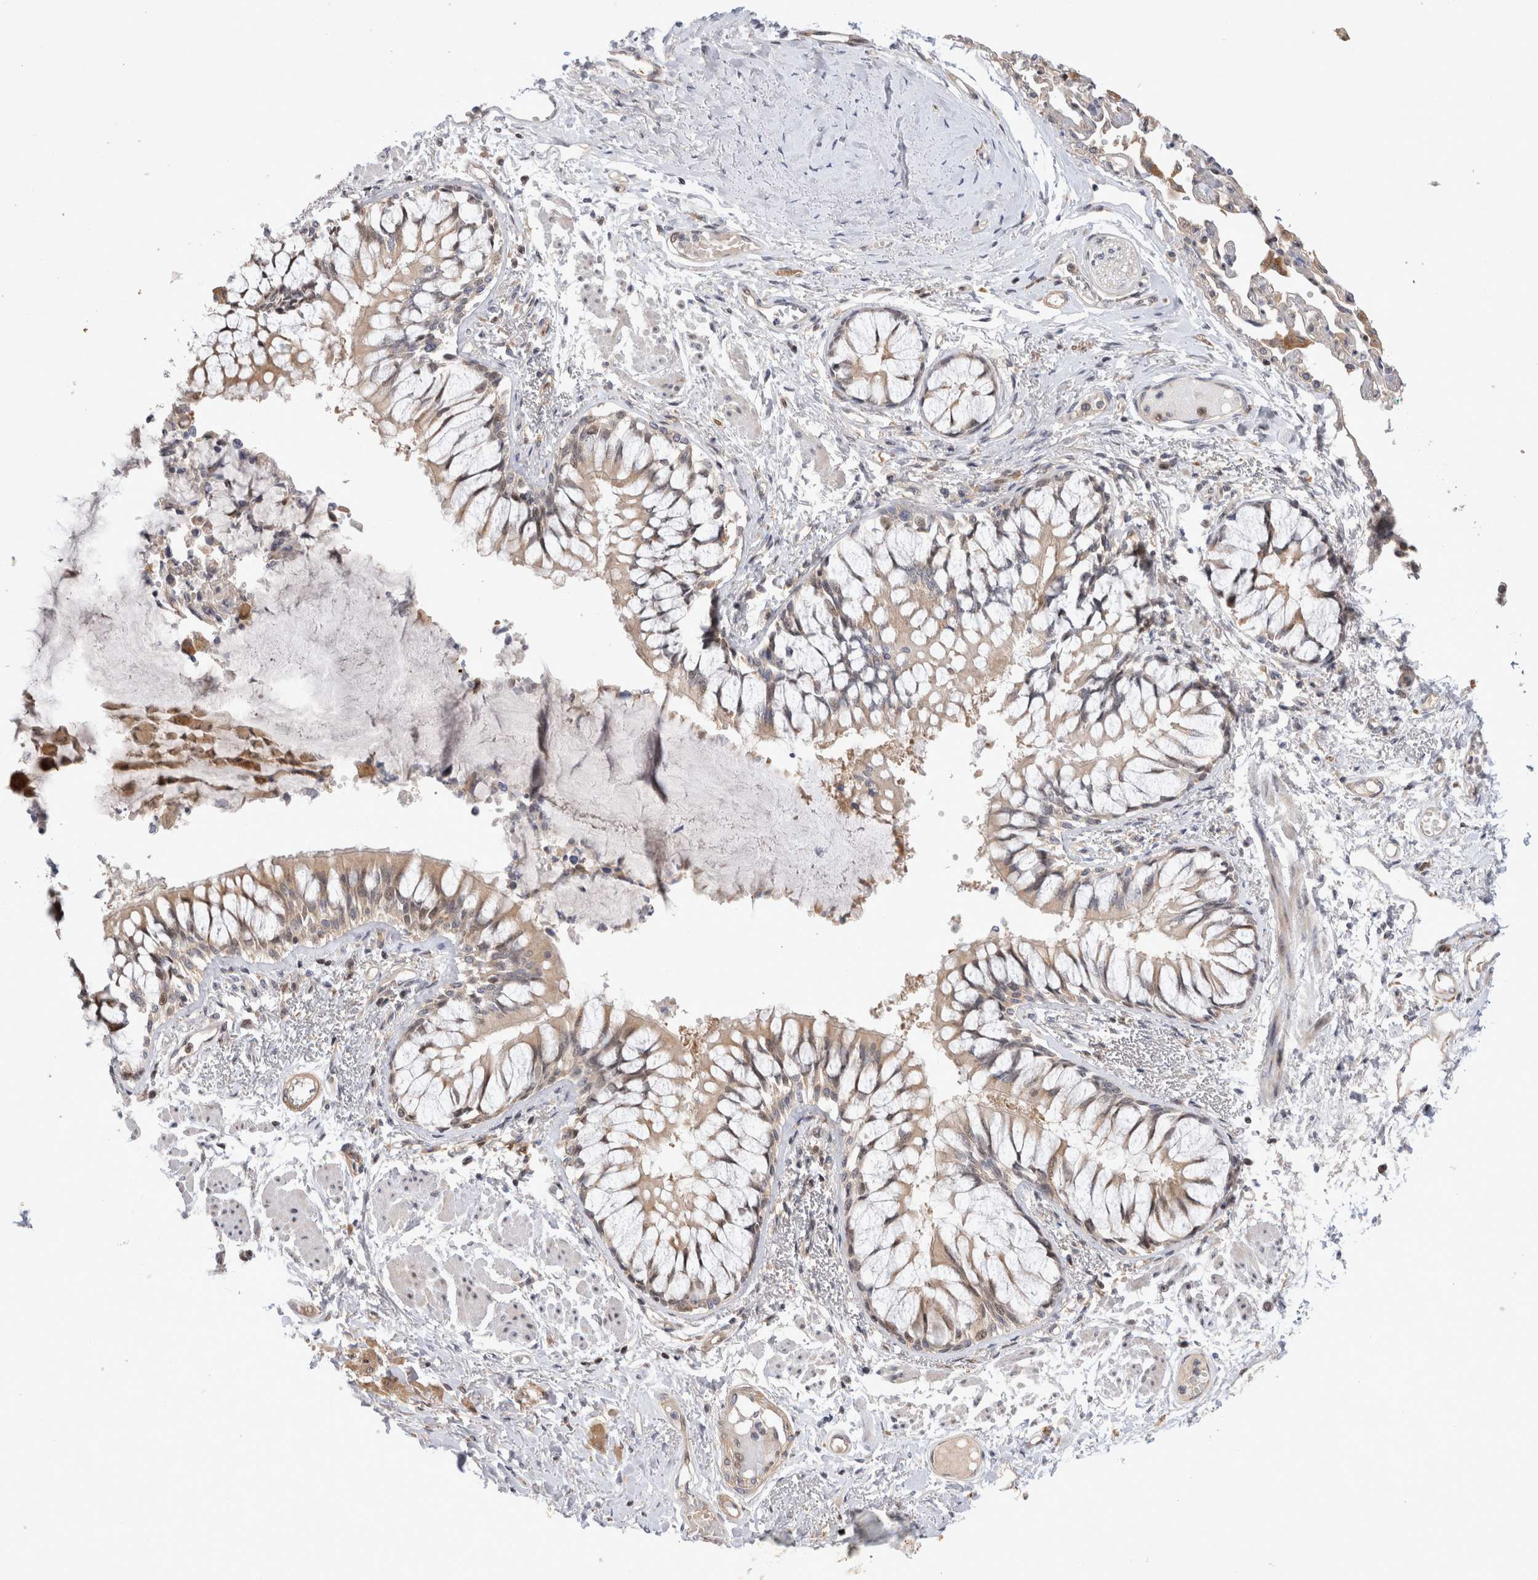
{"staining": {"intensity": "moderate", "quantity": "25%-75%", "location": "cytoplasmic/membranous"}, "tissue": "bronchus", "cell_type": "Respiratory epithelial cells", "image_type": "normal", "snomed": [{"axis": "morphology", "description": "Normal tissue, NOS"}, {"axis": "topography", "description": "Cartilage tissue"}, {"axis": "topography", "description": "Bronchus"}, {"axis": "topography", "description": "Lung"}], "caption": "Immunohistochemical staining of normal bronchus shows moderate cytoplasmic/membranous protein staining in about 25%-75% of respiratory epithelial cells. The staining was performed using DAB (3,3'-diaminobenzidine), with brown indicating positive protein expression. Nuclei are stained blue with hematoxylin.", "gene": "HTT", "patient": {"sex": "male", "age": 64}}